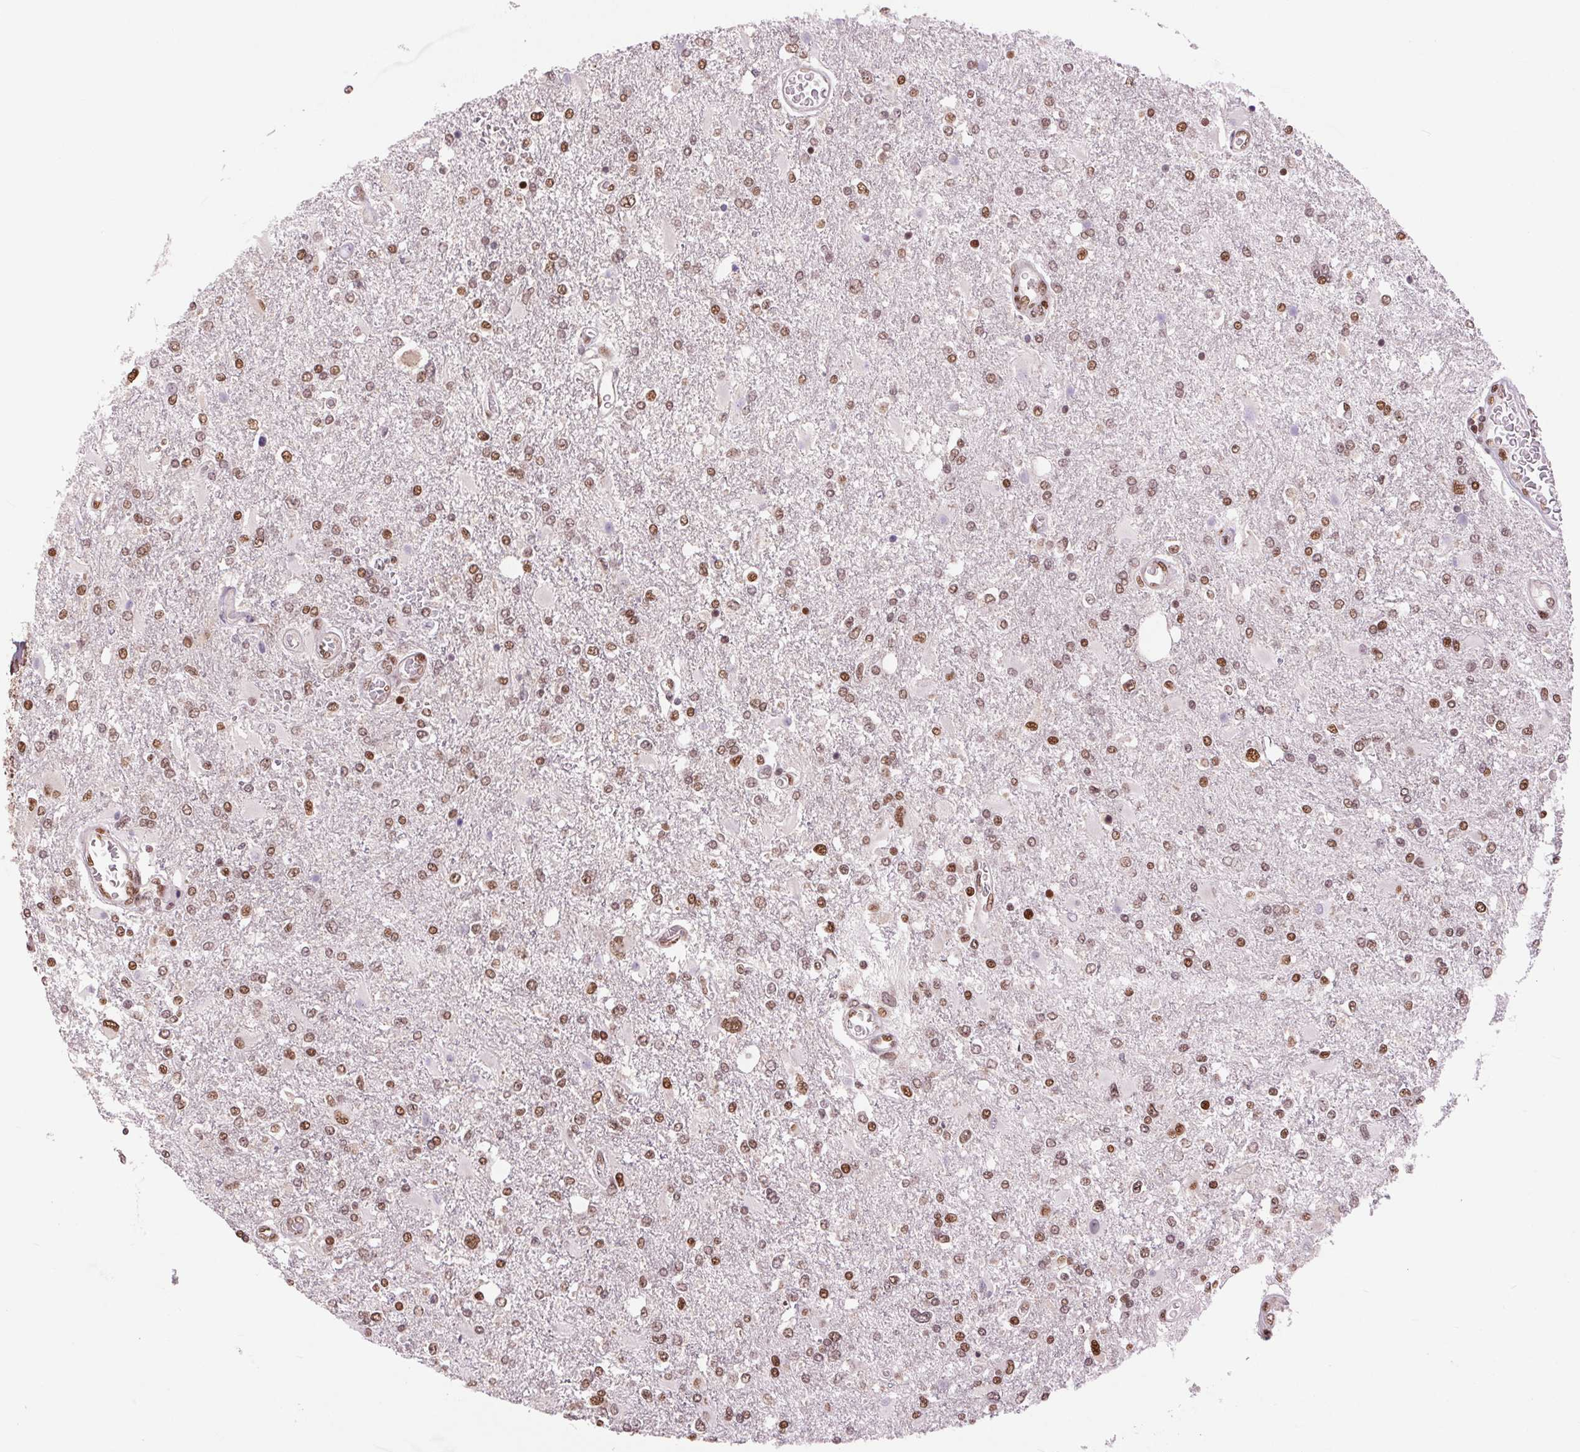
{"staining": {"intensity": "moderate", "quantity": ">75%", "location": "nuclear"}, "tissue": "glioma", "cell_type": "Tumor cells", "image_type": "cancer", "snomed": [{"axis": "morphology", "description": "Glioma, malignant, High grade"}, {"axis": "topography", "description": "Cerebral cortex"}], "caption": "Malignant glioma (high-grade) stained with DAB (3,3'-diaminobenzidine) IHC shows medium levels of moderate nuclear expression in about >75% of tumor cells.", "gene": "RAD23A", "patient": {"sex": "male", "age": 79}}